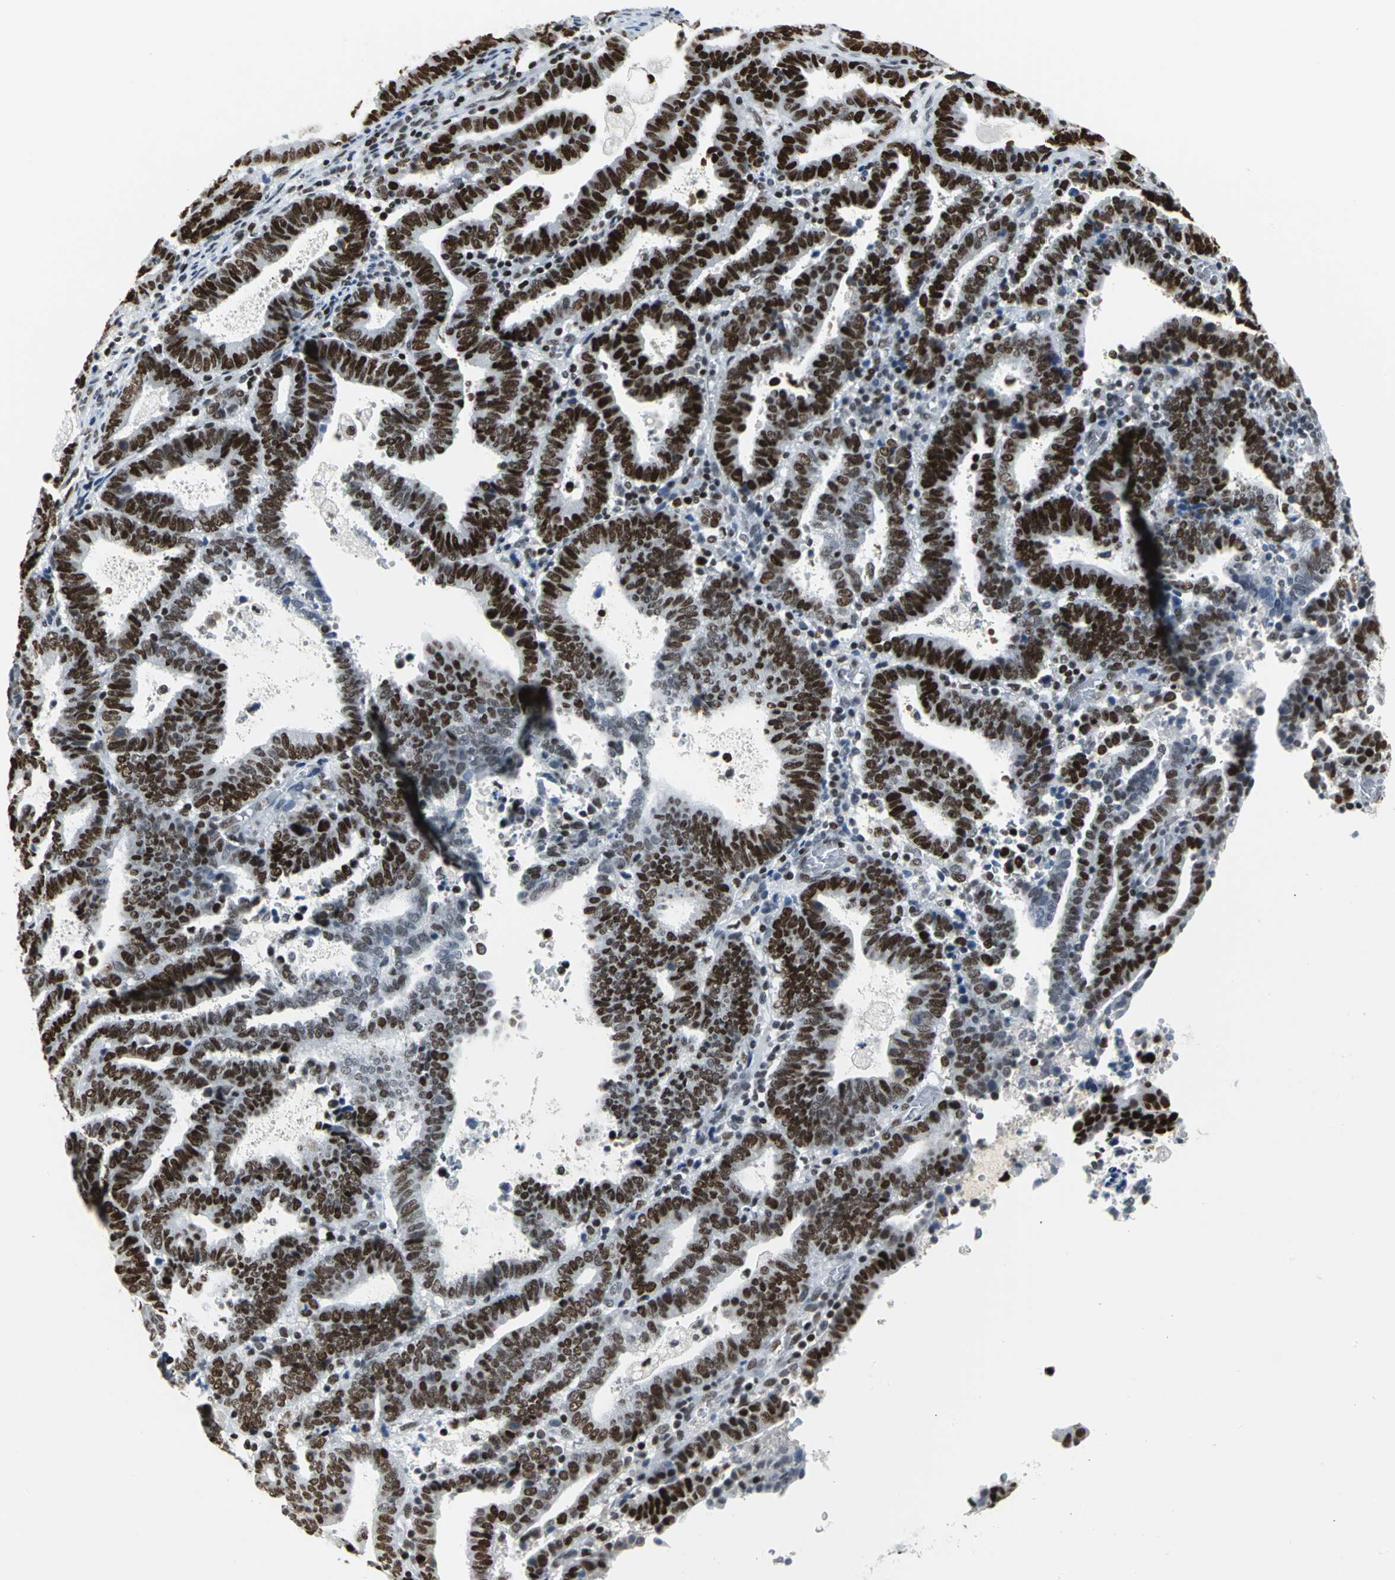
{"staining": {"intensity": "strong", "quantity": ">75%", "location": "nuclear"}, "tissue": "endometrial cancer", "cell_type": "Tumor cells", "image_type": "cancer", "snomed": [{"axis": "morphology", "description": "Adenocarcinoma, NOS"}, {"axis": "topography", "description": "Uterus"}], "caption": "DAB (3,3'-diaminobenzidine) immunohistochemical staining of human endometrial adenocarcinoma shows strong nuclear protein expression in about >75% of tumor cells.", "gene": "HNRNPD", "patient": {"sex": "female", "age": 83}}